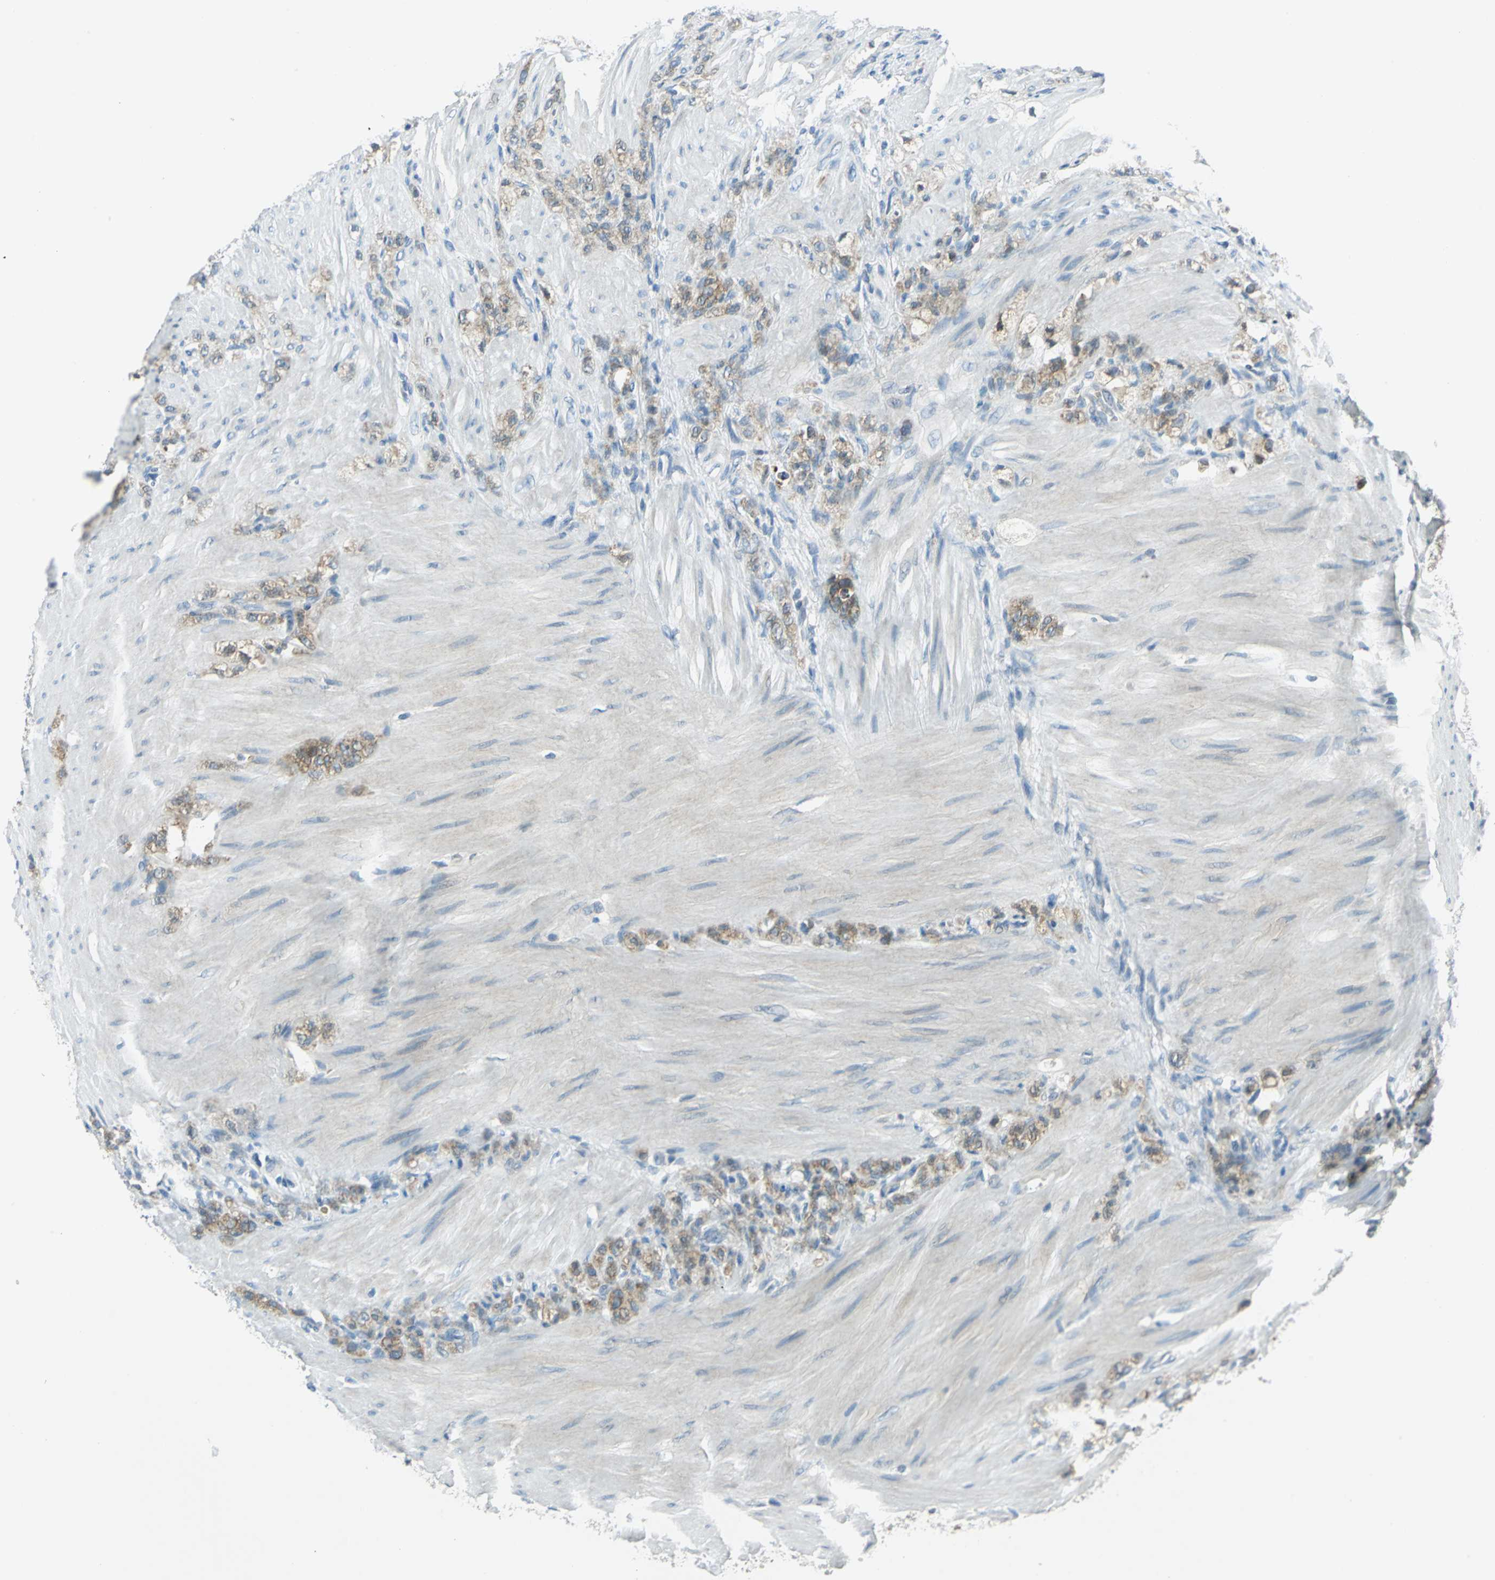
{"staining": {"intensity": "moderate", "quantity": ">75%", "location": "cytoplasmic/membranous"}, "tissue": "stomach cancer", "cell_type": "Tumor cells", "image_type": "cancer", "snomed": [{"axis": "morphology", "description": "Adenocarcinoma, NOS"}, {"axis": "topography", "description": "Stomach"}], "caption": "Immunohistochemical staining of stomach cancer reveals medium levels of moderate cytoplasmic/membranous protein staining in about >75% of tumor cells.", "gene": "ALDOA", "patient": {"sex": "male", "age": 82}}